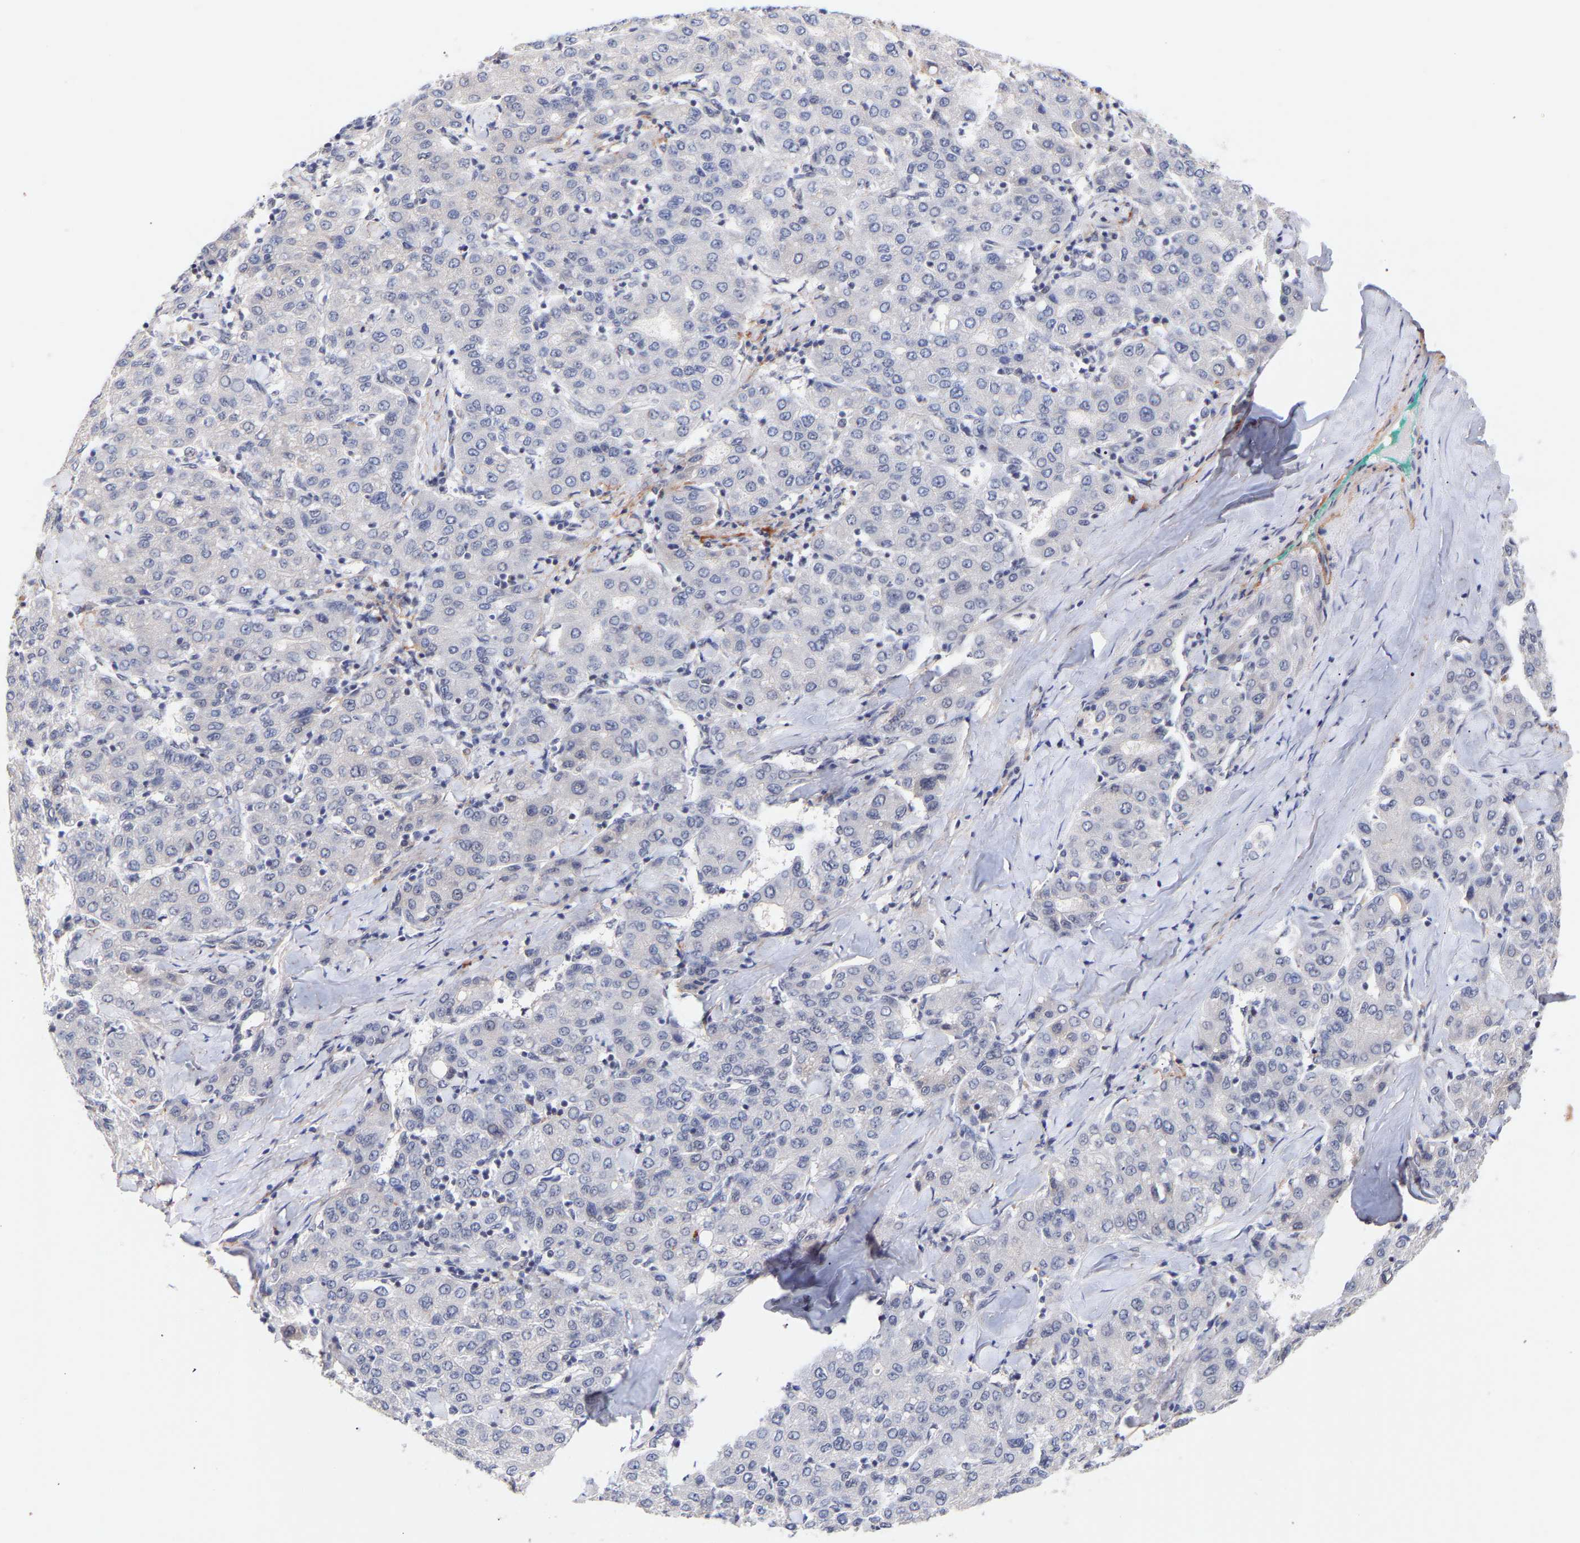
{"staining": {"intensity": "negative", "quantity": "none", "location": "none"}, "tissue": "liver cancer", "cell_type": "Tumor cells", "image_type": "cancer", "snomed": [{"axis": "morphology", "description": "Carcinoma, Hepatocellular, NOS"}, {"axis": "topography", "description": "Liver"}], "caption": "Tumor cells are negative for protein expression in human liver hepatocellular carcinoma.", "gene": "RBM15", "patient": {"sex": "male", "age": 65}}